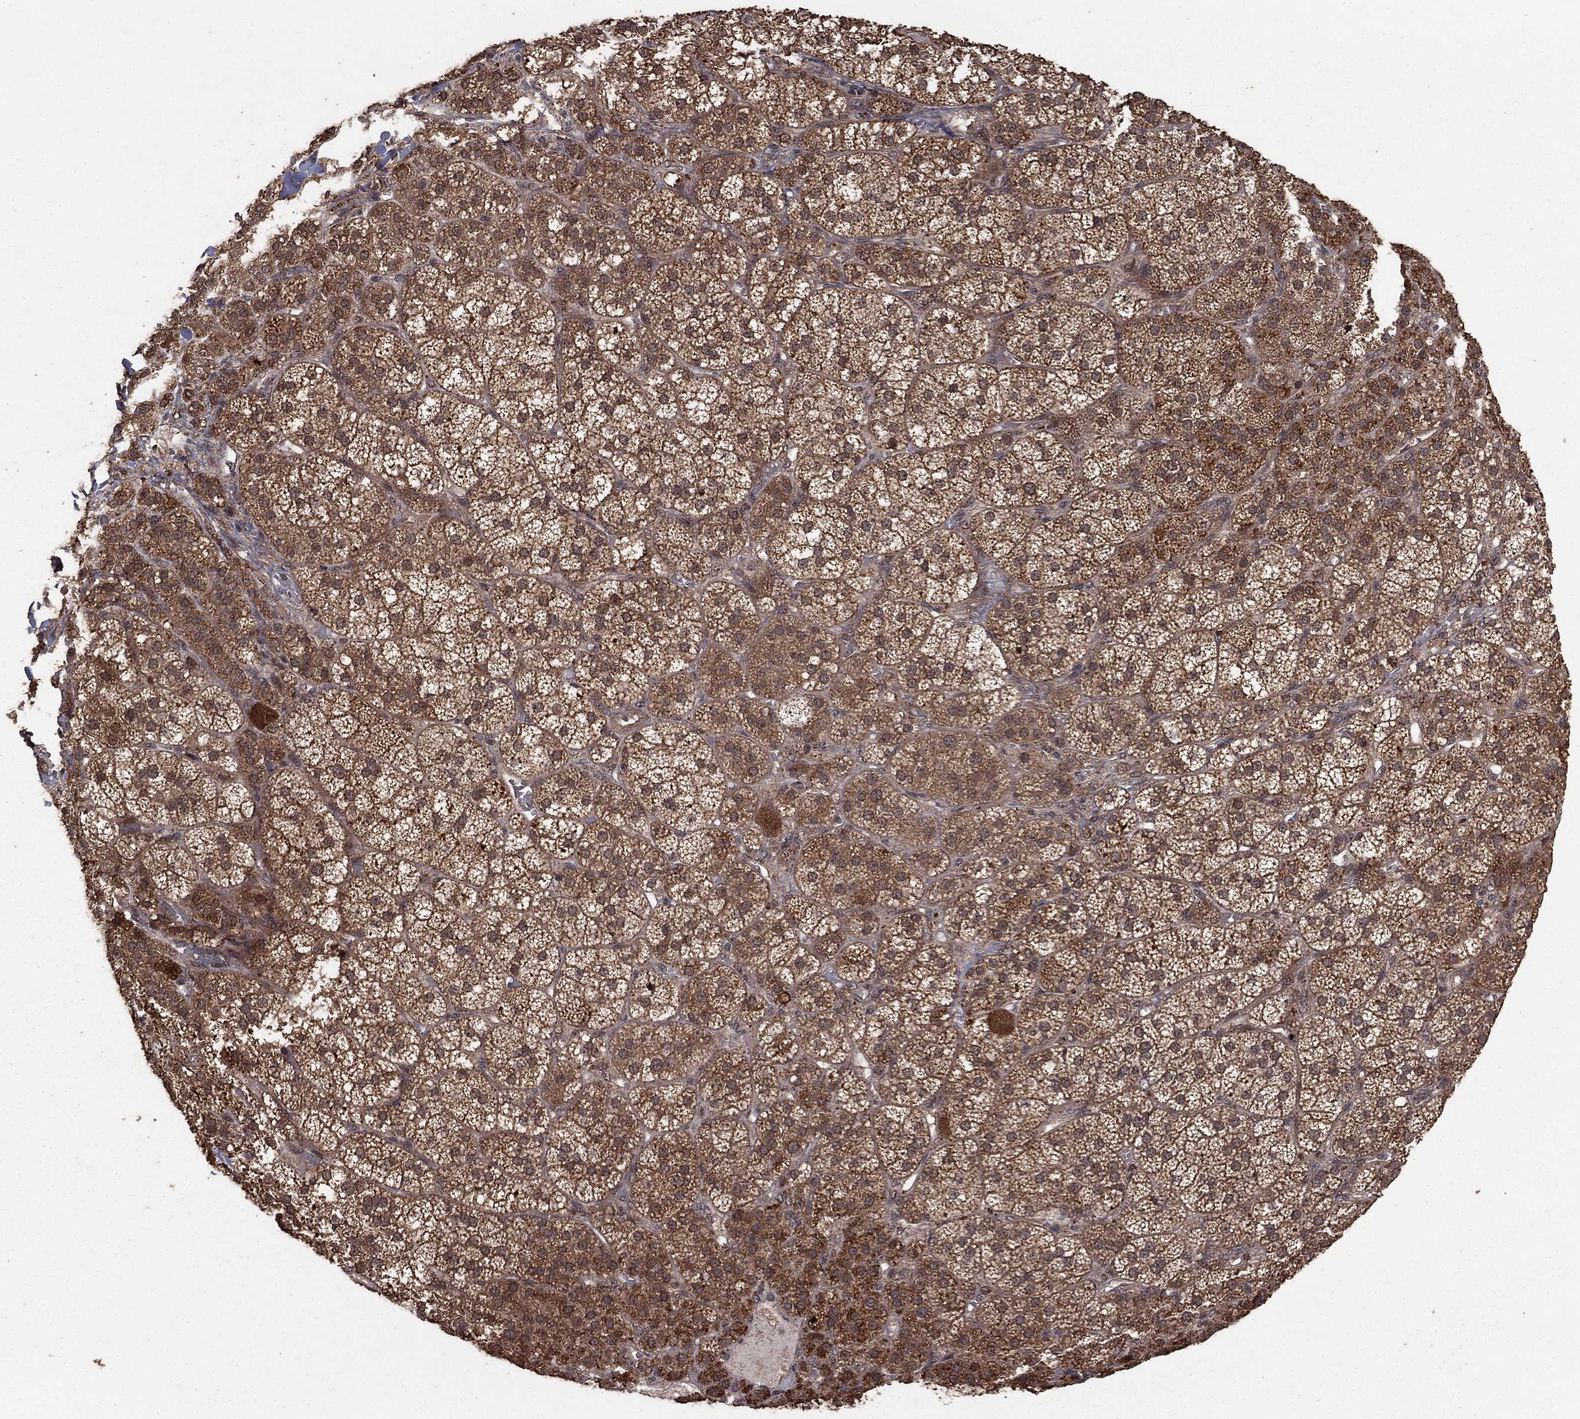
{"staining": {"intensity": "strong", "quantity": ">75%", "location": "cytoplasmic/membranous"}, "tissue": "adrenal gland", "cell_type": "Glandular cells", "image_type": "normal", "snomed": [{"axis": "morphology", "description": "Normal tissue, NOS"}, {"axis": "topography", "description": "Adrenal gland"}], "caption": "Adrenal gland stained with IHC displays strong cytoplasmic/membranous positivity in approximately >75% of glandular cells.", "gene": "PRDM1", "patient": {"sex": "female", "age": 60}}